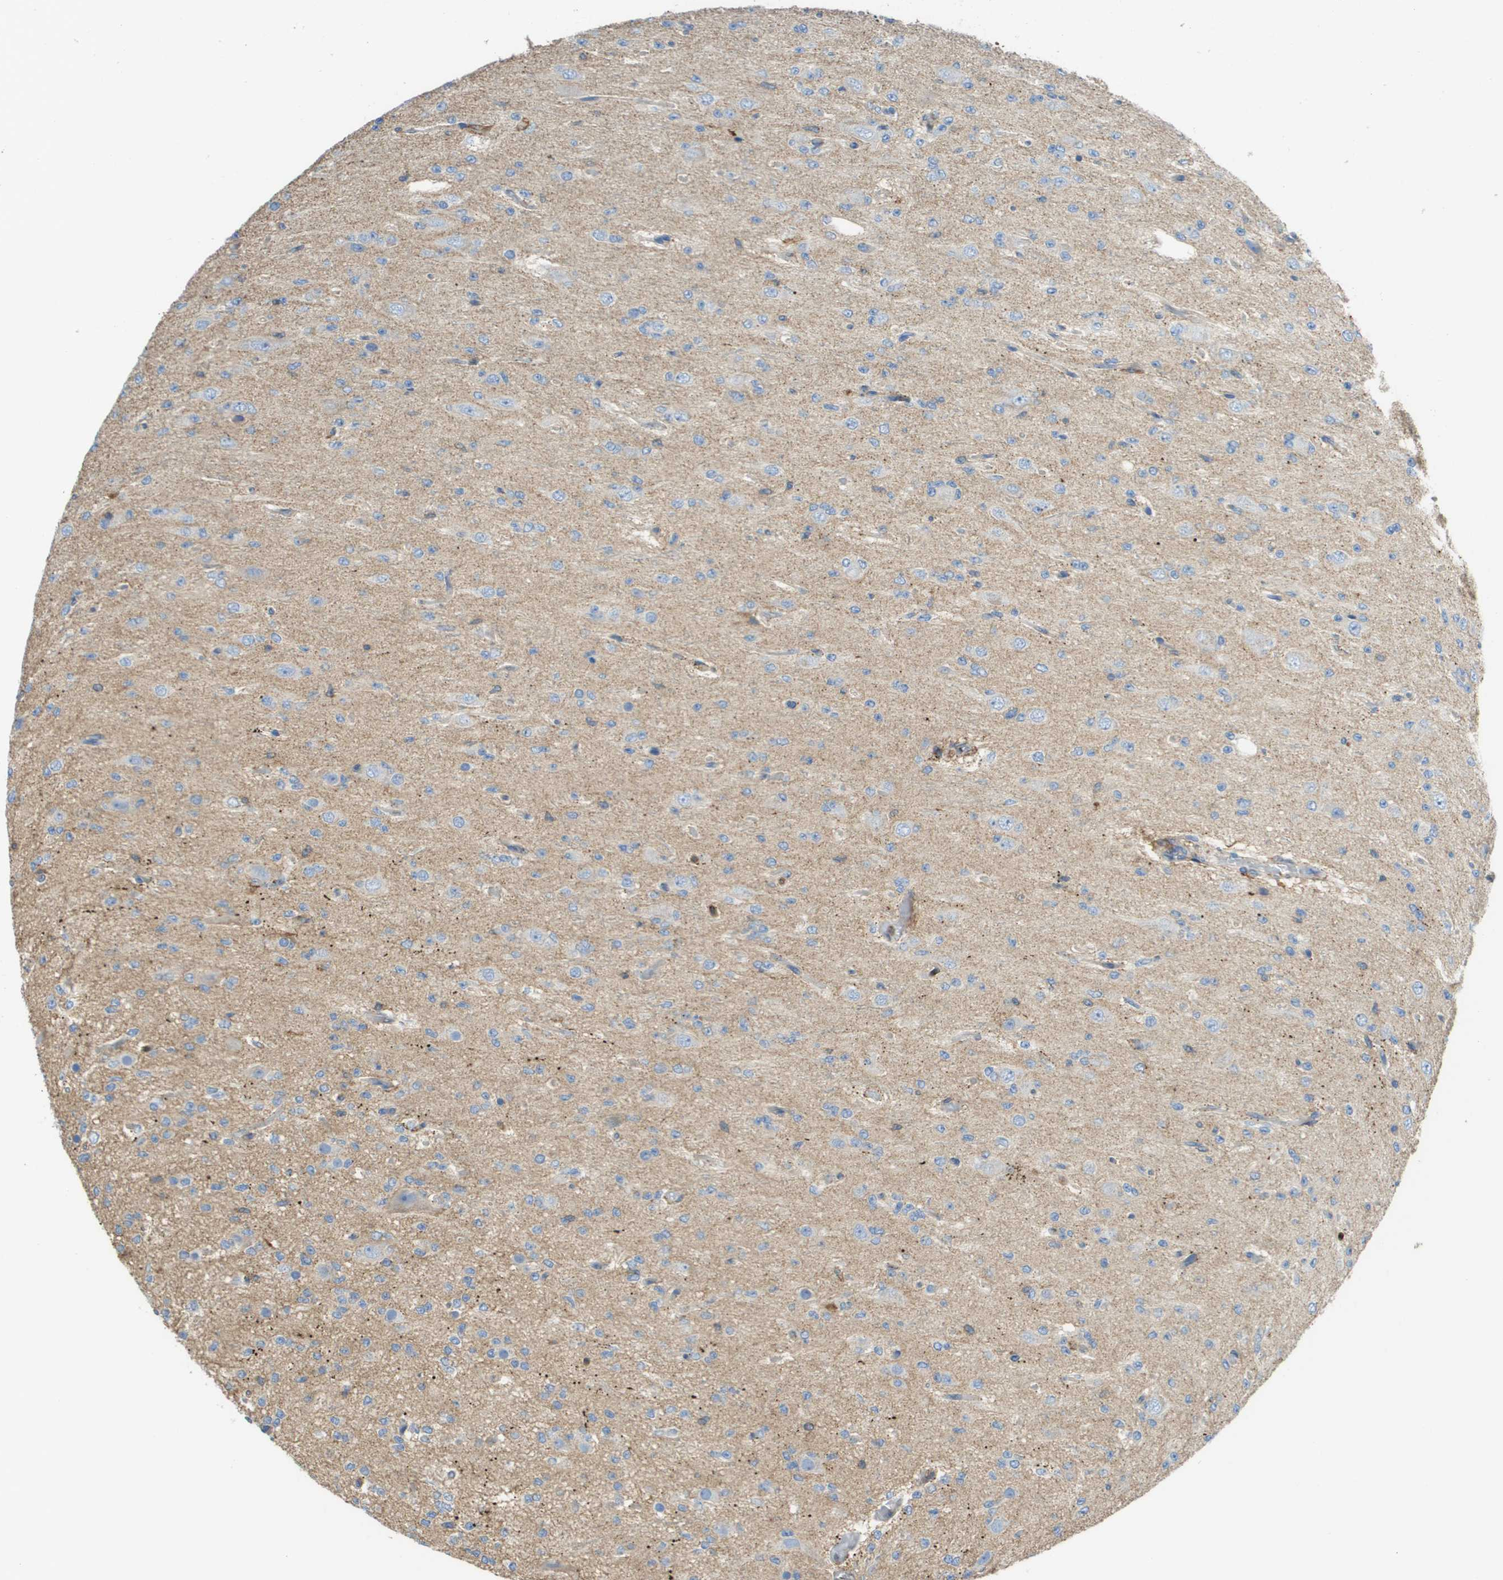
{"staining": {"intensity": "negative", "quantity": "none", "location": "none"}, "tissue": "glioma", "cell_type": "Tumor cells", "image_type": "cancer", "snomed": [{"axis": "morphology", "description": "Glioma, malignant, Low grade"}, {"axis": "topography", "description": "Brain"}], "caption": "The IHC image has no significant staining in tumor cells of glioma tissue.", "gene": "PASK", "patient": {"sex": "male", "age": 38}}